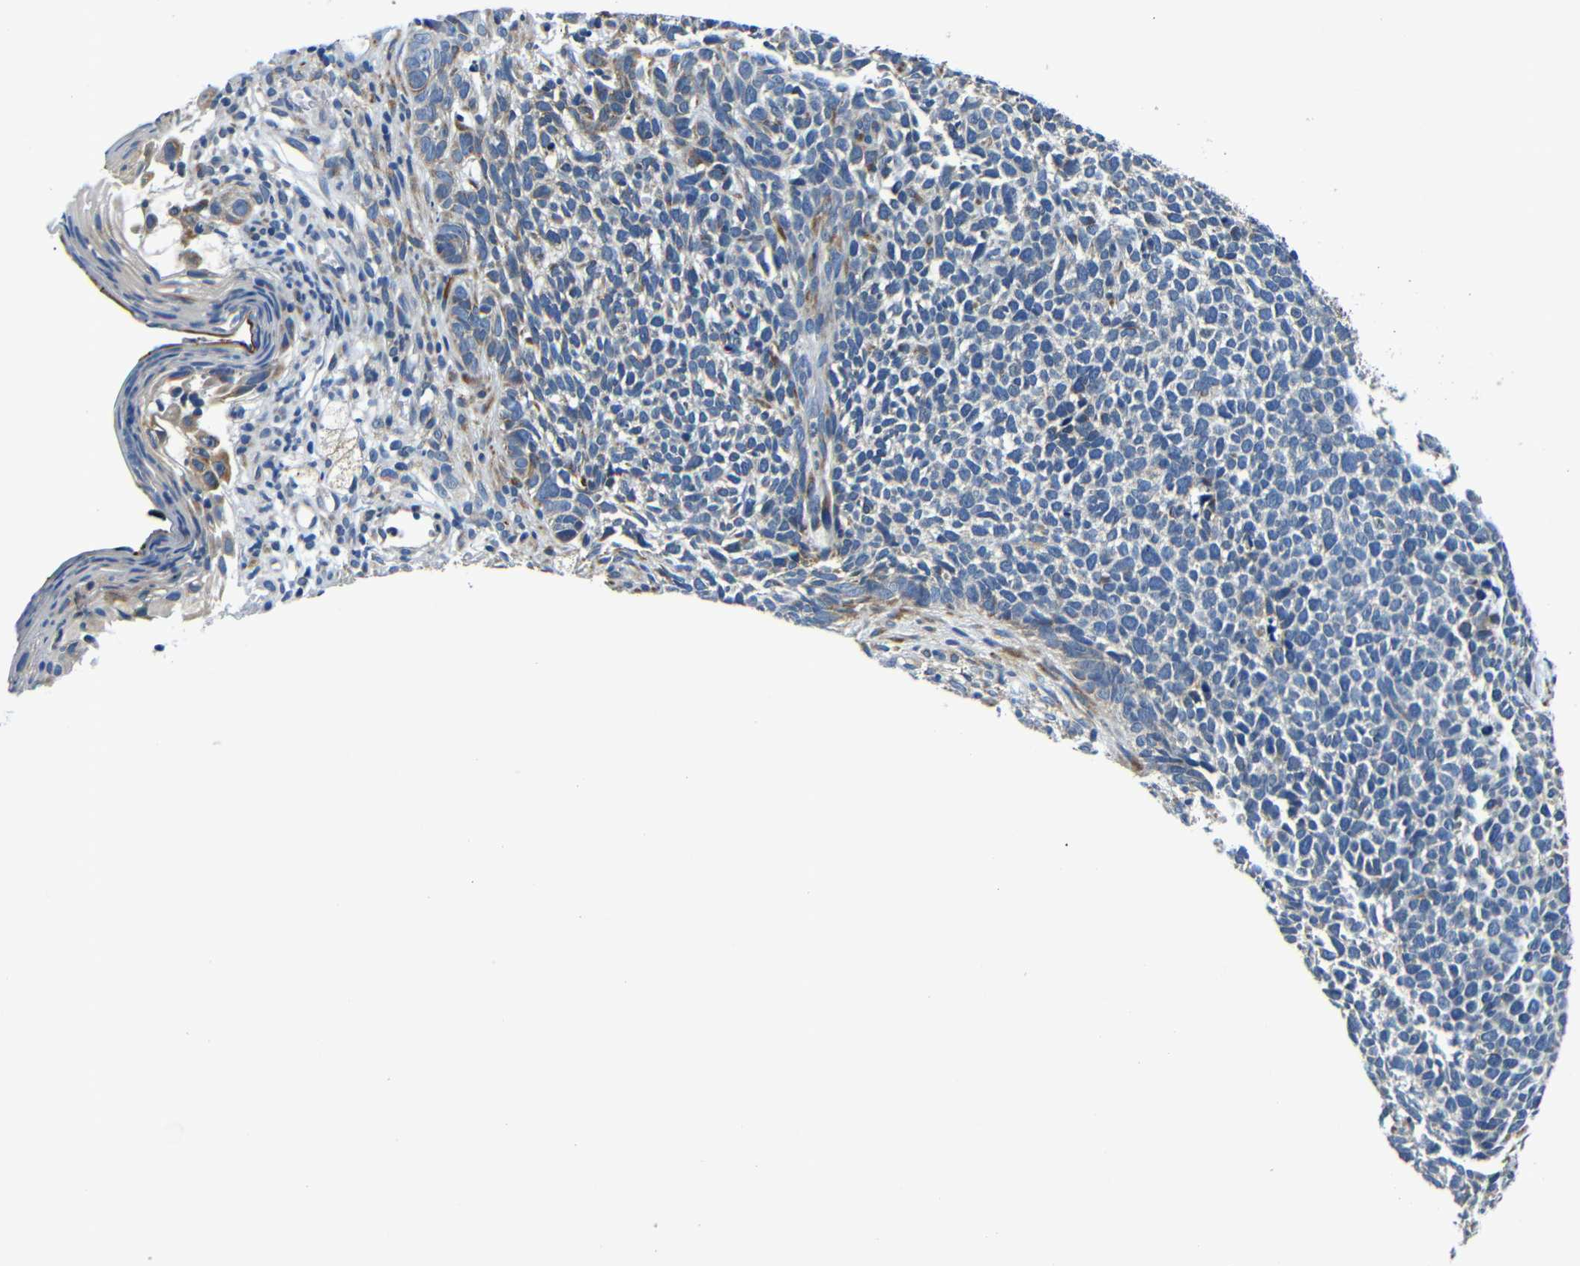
{"staining": {"intensity": "weak", "quantity": "<25%", "location": "cytoplasmic/membranous"}, "tissue": "skin cancer", "cell_type": "Tumor cells", "image_type": "cancer", "snomed": [{"axis": "morphology", "description": "Basal cell carcinoma"}, {"axis": "topography", "description": "Skin"}], "caption": "An image of basal cell carcinoma (skin) stained for a protein demonstrates no brown staining in tumor cells.", "gene": "FKBP14", "patient": {"sex": "female", "age": 84}}